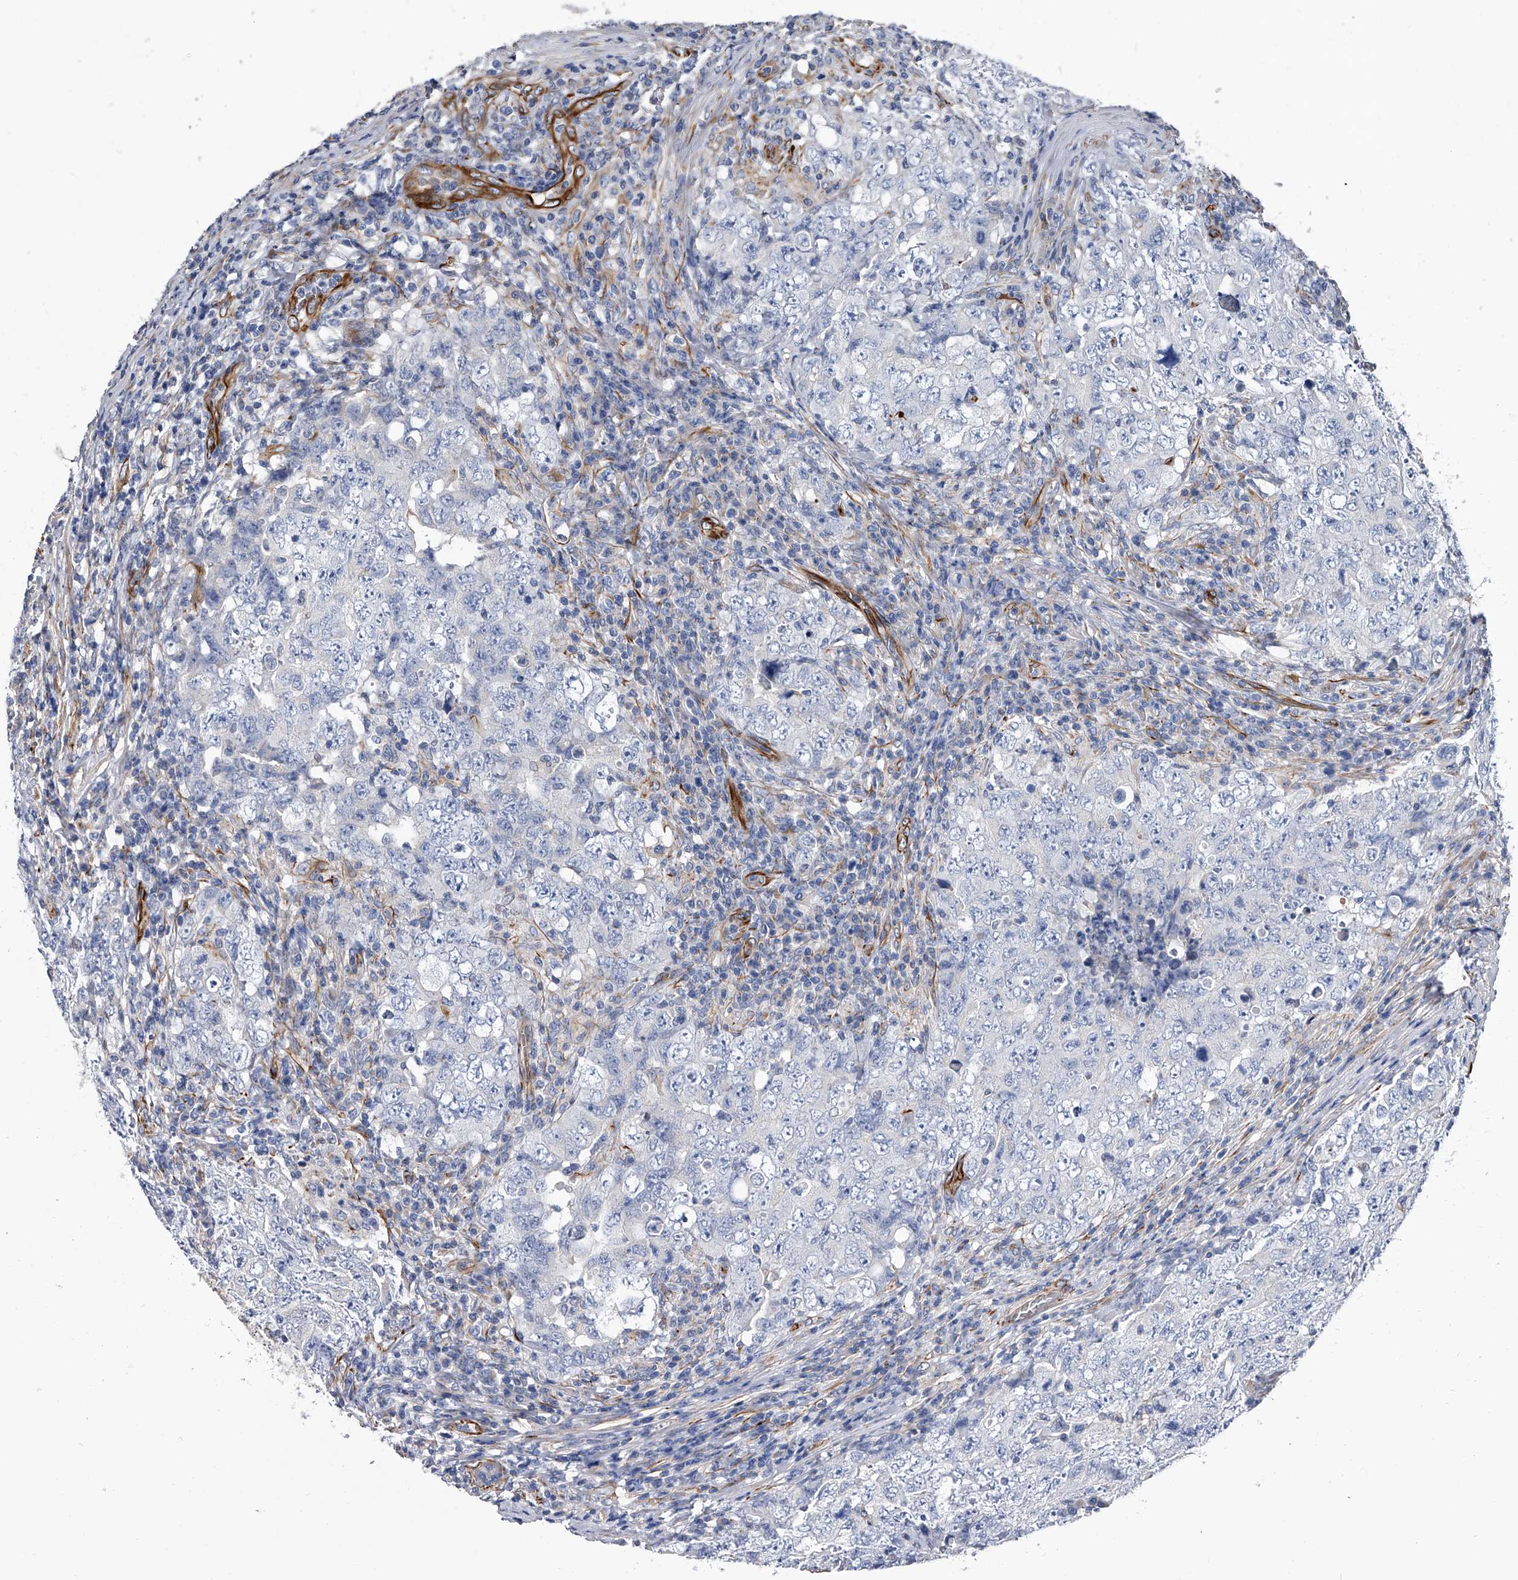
{"staining": {"intensity": "negative", "quantity": "none", "location": "none"}, "tissue": "testis cancer", "cell_type": "Tumor cells", "image_type": "cancer", "snomed": [{"axis": "morphology", "description": "Carcinoma, Embryonal, NOS"}, {"axis": "topography", "description": "Testis"}], "caption": "Tumor cells show no significant expression in testis cancer (embryonal carcinoma). (DAB (3,3'-diaminobenzidine) immunohistochemistry with hematoxylin counter stain).", "gene": "EFCAB7", "patient": {"sex": "male", "age": 26}}